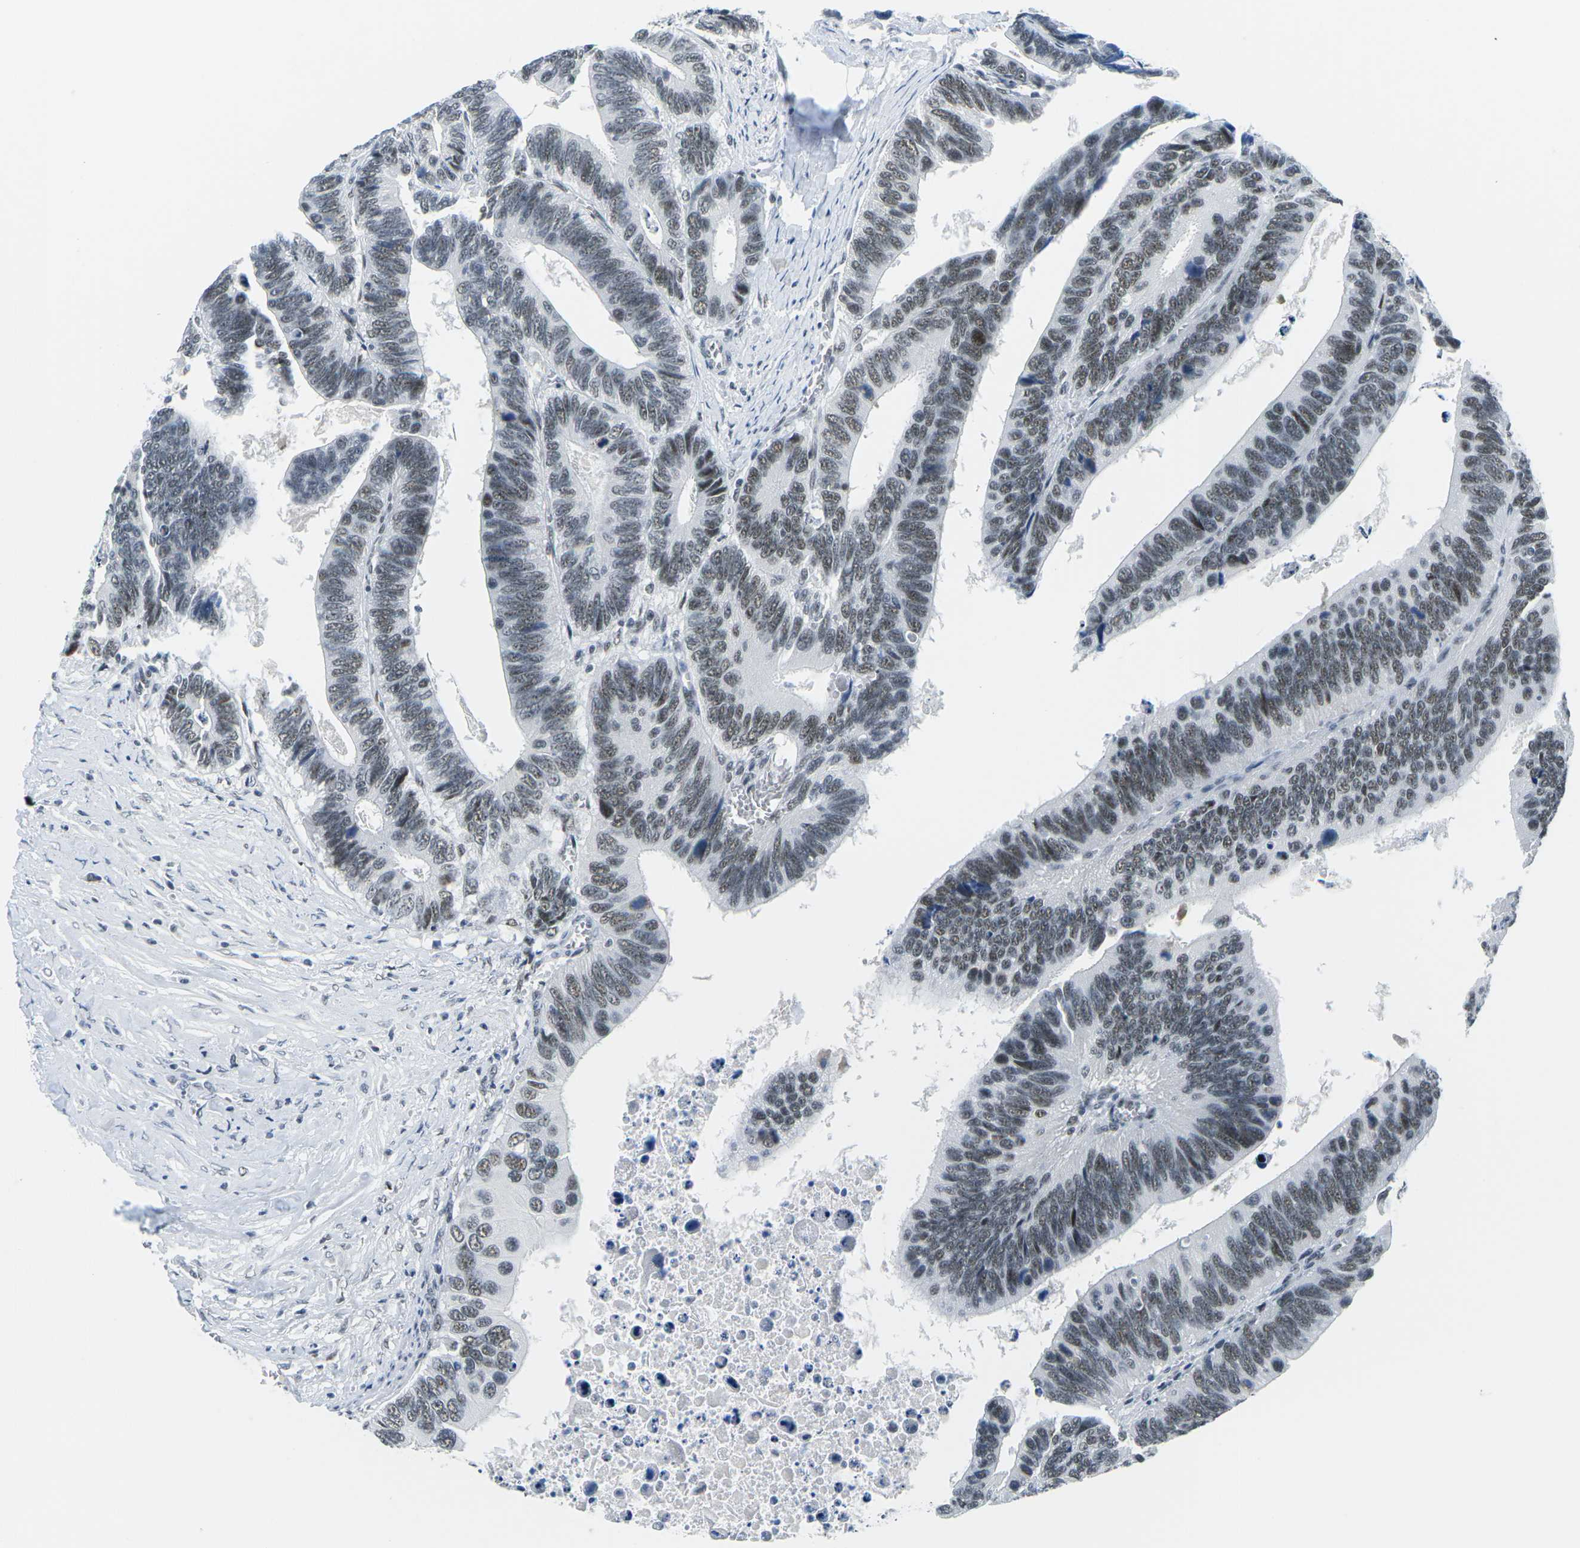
{"staining": {"intensity": "moderate", "quantity": "25%-75%", "location": "nuclear"}, "tissue": "colorectal cancer", "cell_type": "Tumor cells", "image_type": "cancer", "snomed": [{"axis": "morphology", "description": "Adenocarcinoma, NOS"}, {"axis": "topography", "description": "Colon"}], "caption": "Immunohistochemistry of human adenocarcinoma (colorectal) shows medium levels of moderate nuclear expression in about 25%-75% of tumor cells. The protein of interest is stained brown, and the nuclei are stained in blue (DAB (3,3'-diaminobenzidine) IHC with brightfield microscopy, high magnification).", "gene": "PRPF8", "patient": {"sex": "male", "age": 72}}